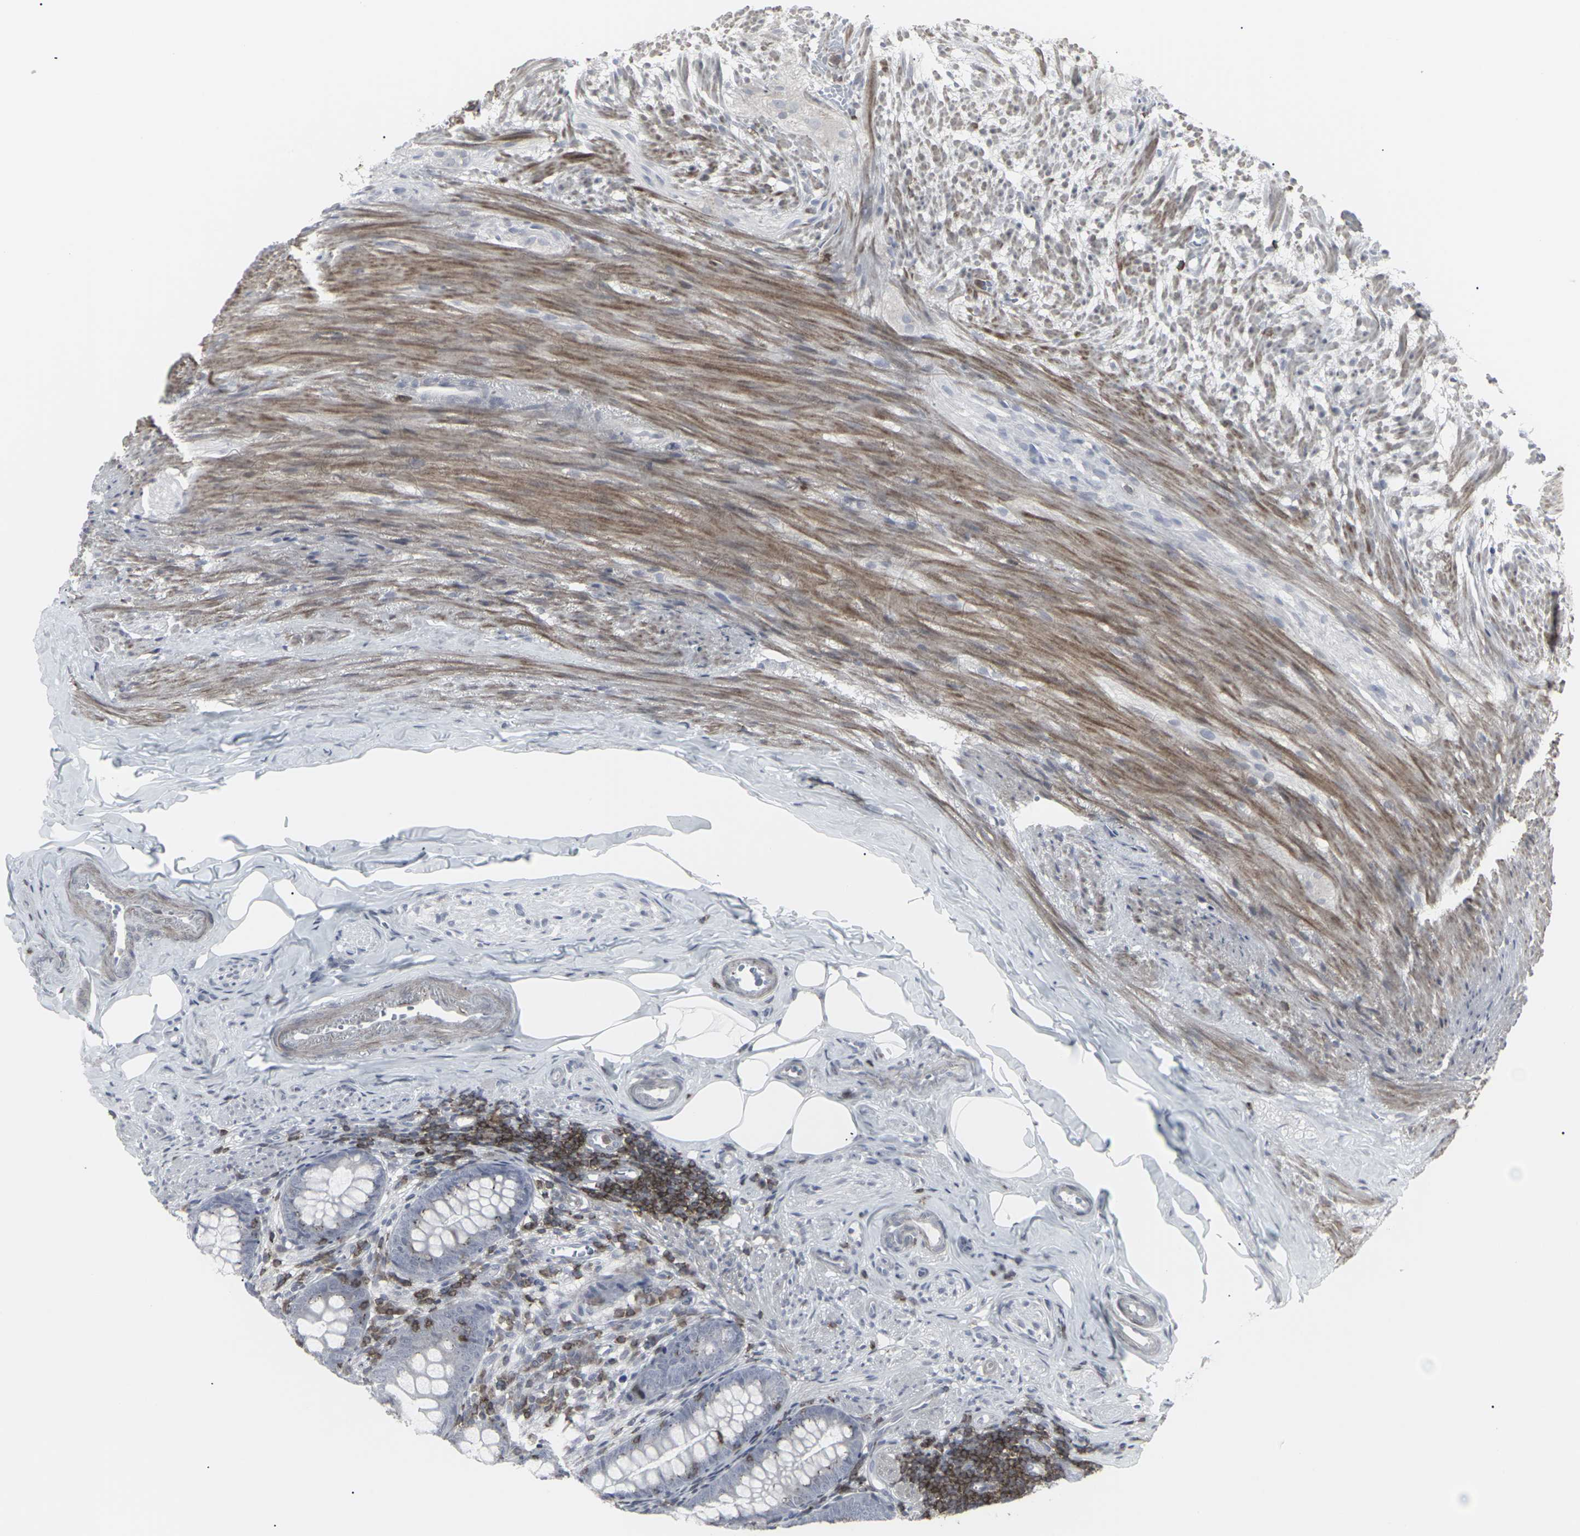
{"staining": {"intensity": "negative", "quantity": "none", "location": "none"}, "tissue": "appendix", "cell_type": "Glandular cells", "image_type": "normal", "snomed": [{"axis": "morphology", "description": "Normal tissue, NOS"}, {"axis": "topography", "description": "Appendix"}], "caption": "This micrograph is of unremarkable appendix stained with immunohistochemistry to label a protein in brown with the nuclei are counter-stained blue. There is no staining in glandular cells. Brightfield microscopy of immunohistochemistry stained with DAB (3,3'-diaminobenzidine) (brown) and hematoxylin (blue), captured at high magnification.", "gene": "APOBEC2", "patient": {"sex": "female", "age": 77}}